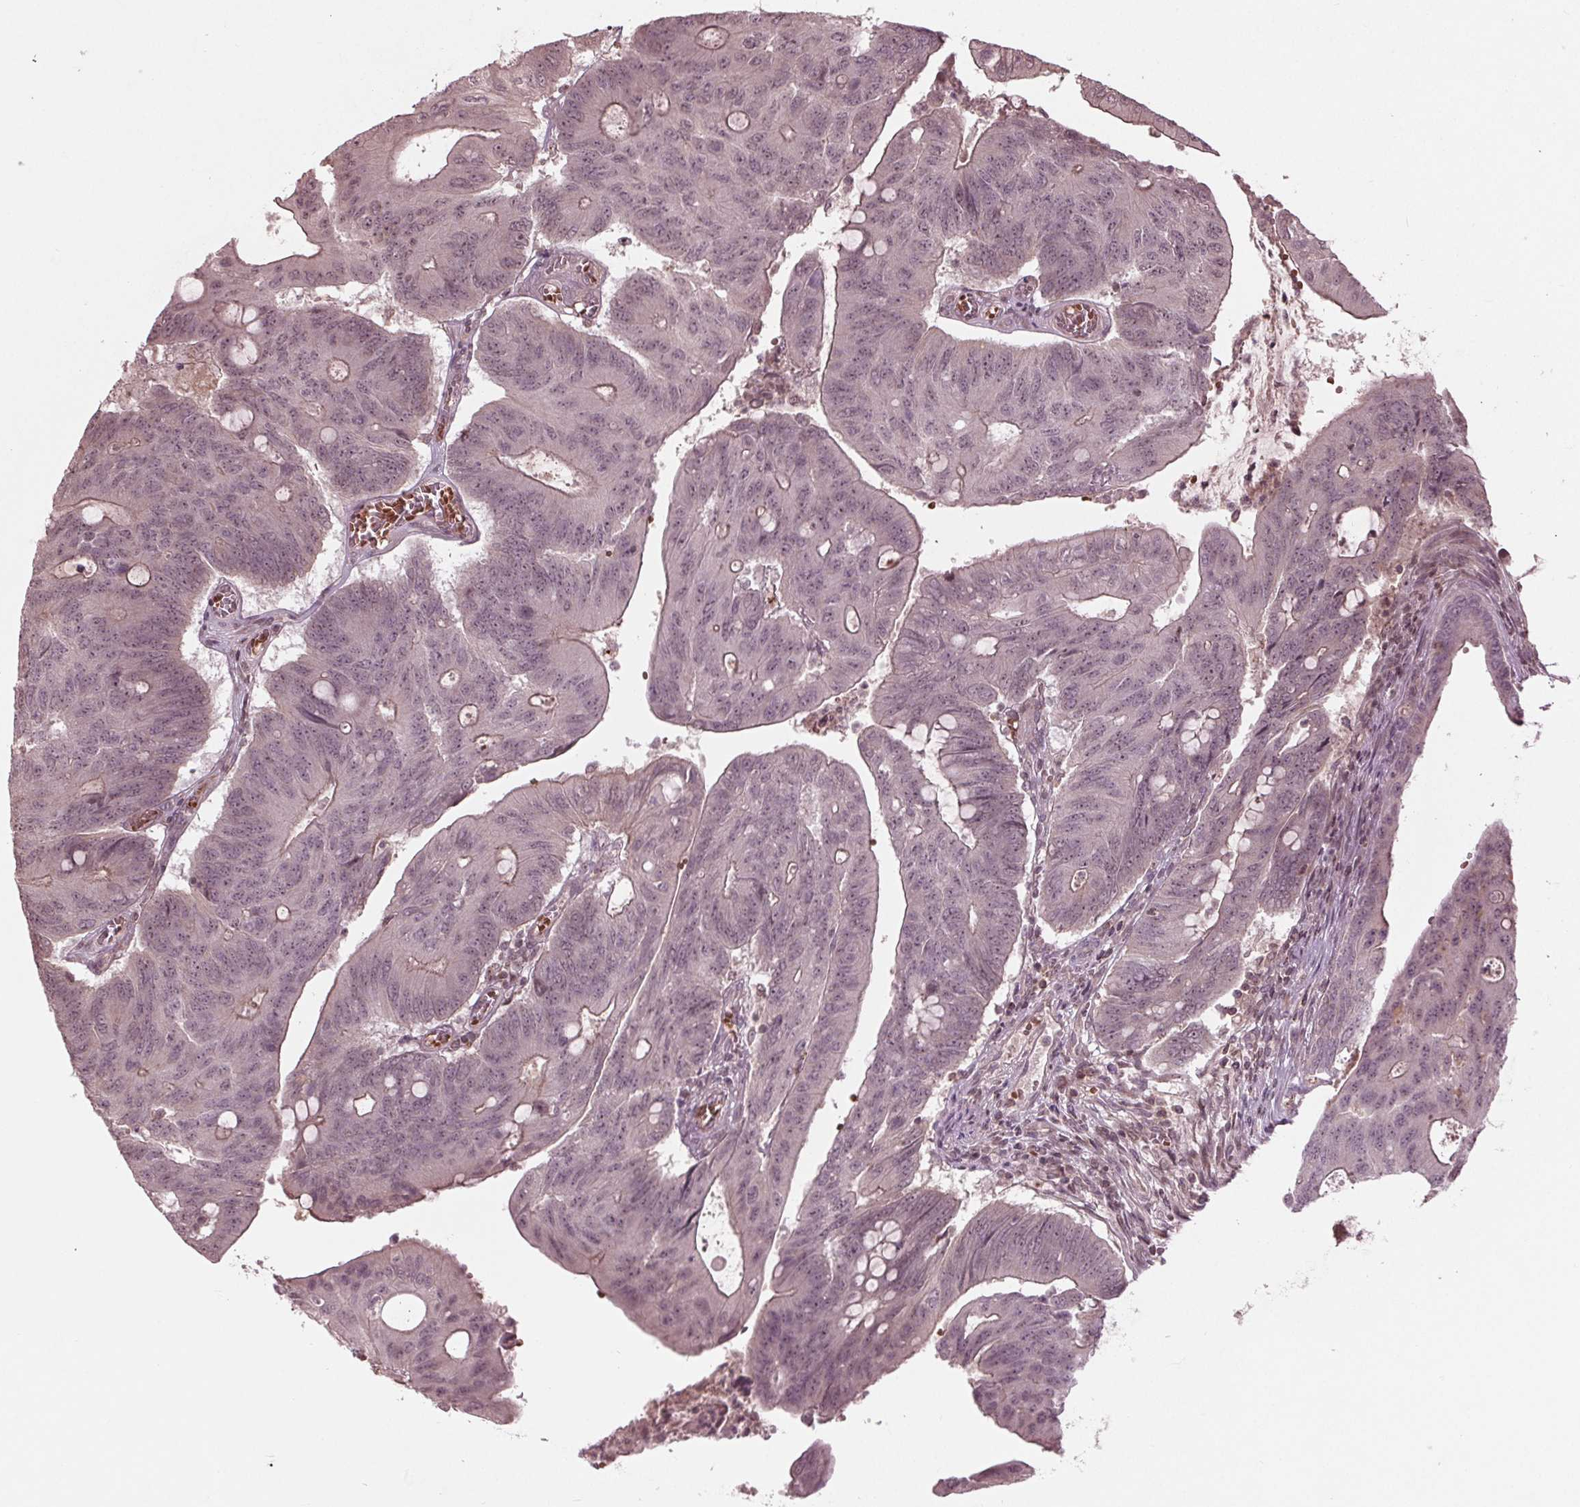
{"staining": {"intensity": "negative", "quantity": "none", "location": "none"}, "tissue": "colorectal cancer", "cell_type": "Tumor cells", "image_type": "cancer", "snomed": [{"axis": "morphology", "description": "Adenocarcinoma, NOS"}, {"axis": "topography", "description": "Colon"}], "caption": "This is a micrograph of immunohistochemistry (IHC) staining of adenocarcinoma (colorectal), which shows no staining in tumor cells.", "gene": "CDKL4", "patient": {"sex": "male", "age": 65}}